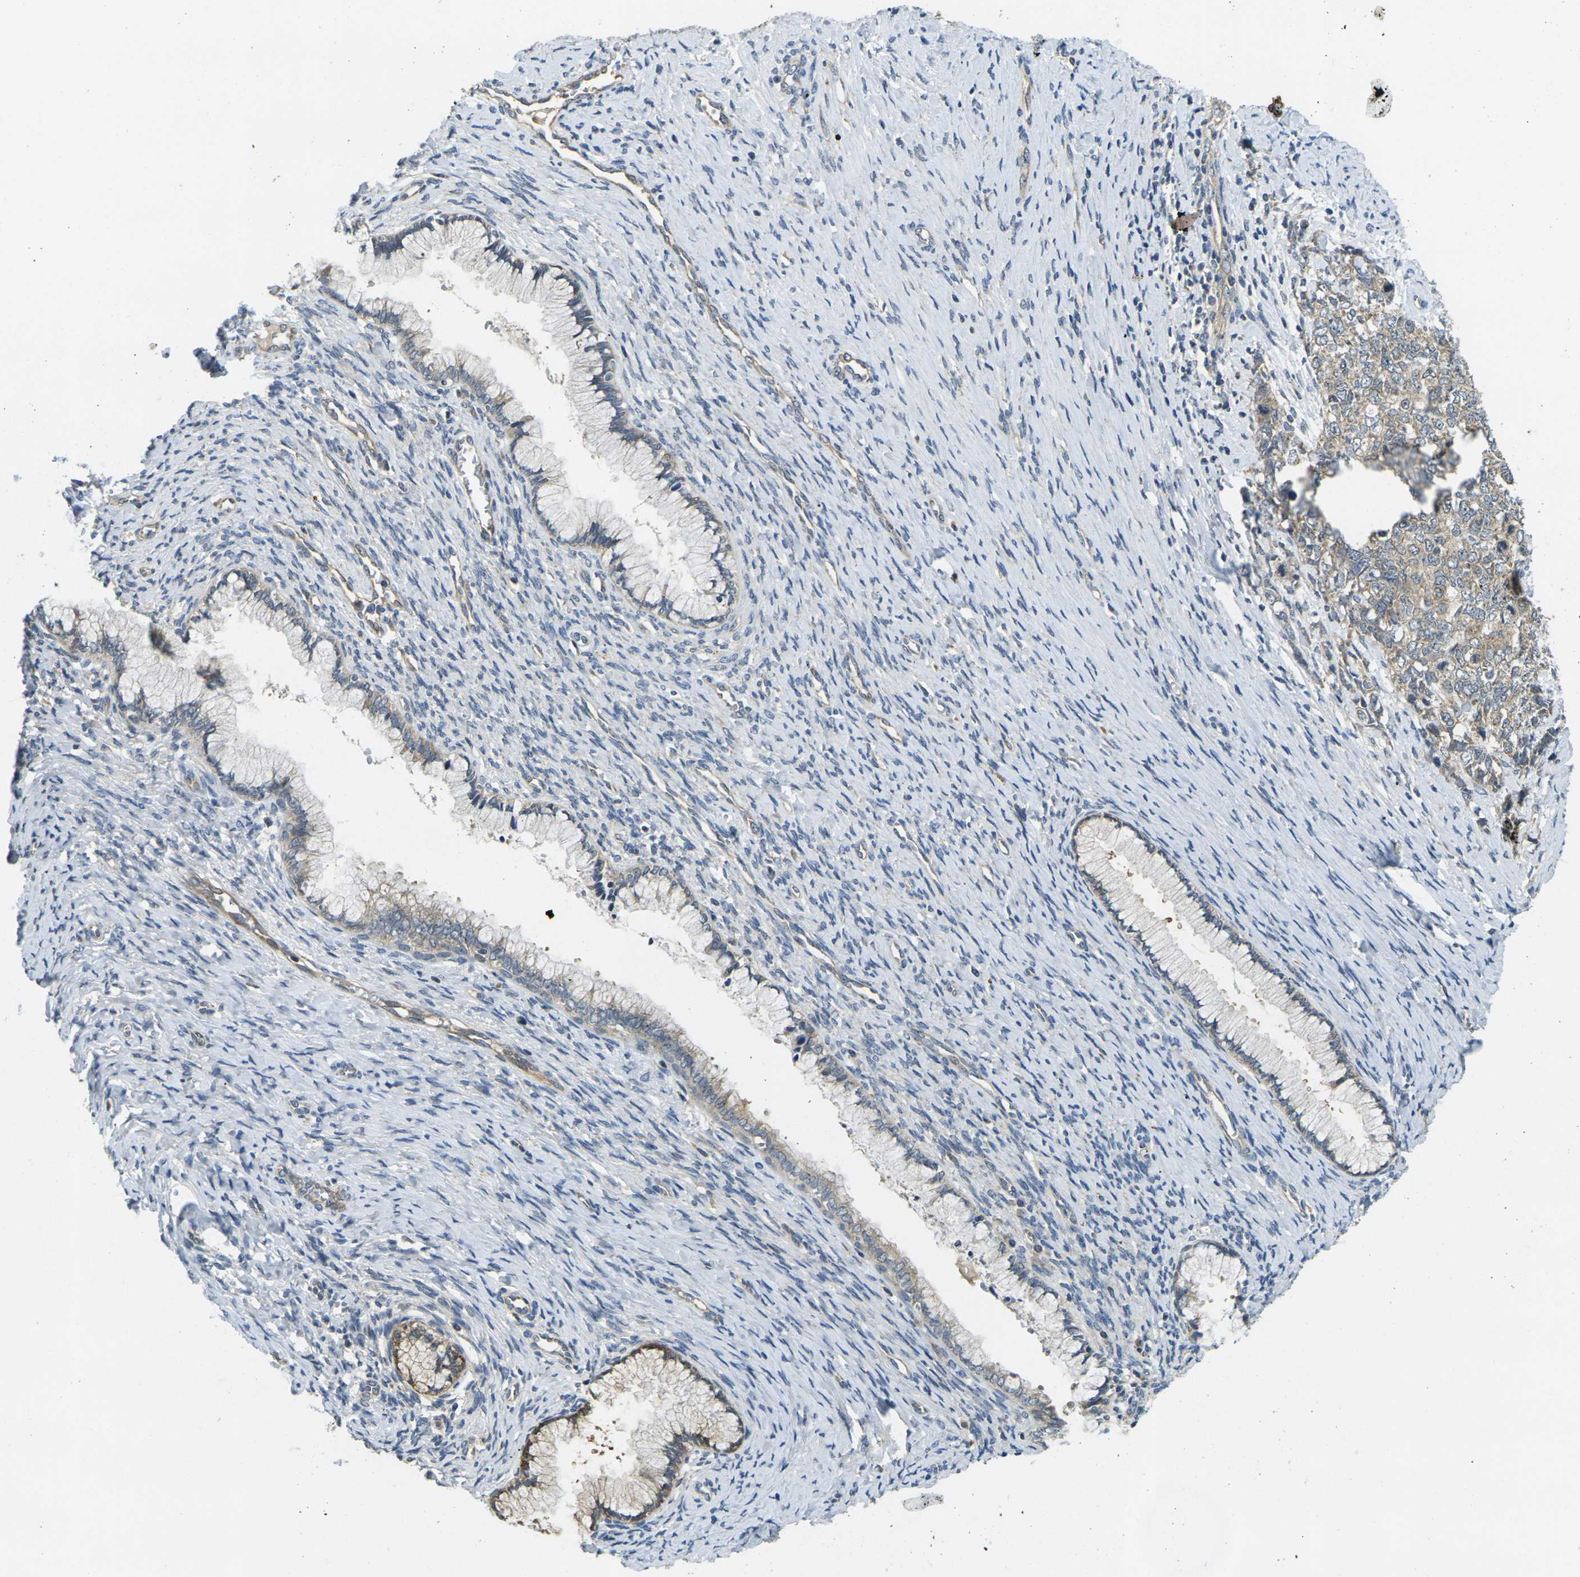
{"staining": {"intensity": "weak", "quantity": ">75%", "location": "cytoplasmic/membranous"}, "tissue": "cervical cancer", "cell_type": "Tumor cells", "image_type": "cancer", "snomed": [{"axis": "morphology", "description": "Squamous cell carcinoma, NOS"}, {"axis": "topography", "description": "Cervix"}], "caption": "The micrograph shows staining of cervical cancer (squamous cell carcinoma), revealing weak cytoplasmic/membranous protein positivity (brown color) within tumor cells. The staining was performed using DAB (3,3'-diaminobenzidine), with brown indicating positive protein expression. Nuclei are stained blue with hematoxylin.", "gene": "MINAR2", "patient": {"sex": "female", "age": 63}}